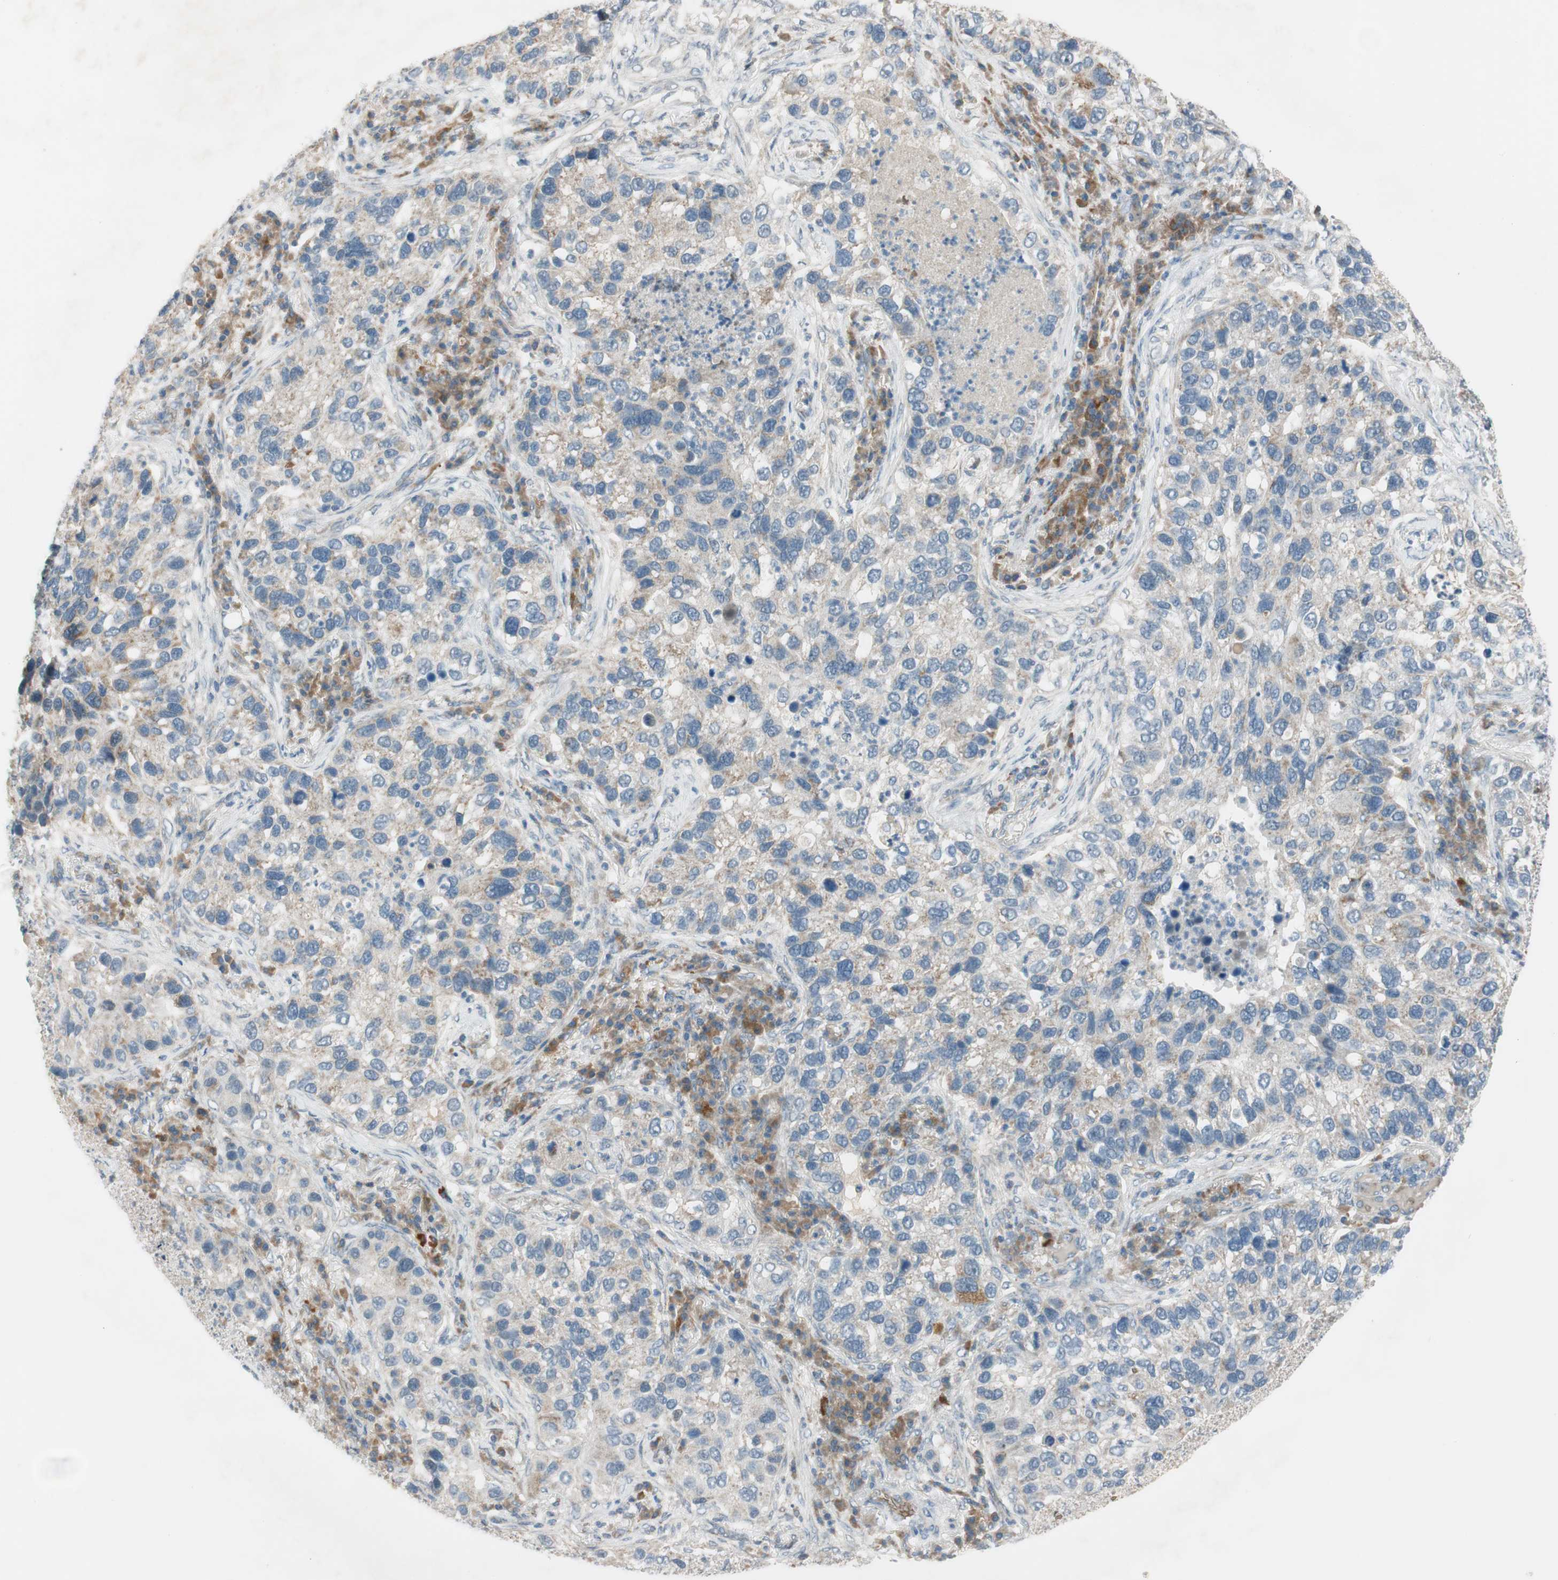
{"staining": {"intensity": "weak", "quantity": ">75%", "location": "cytoplasmic/membranous"}, "tissue": "lung cancer", "cell_type": "Tumor cells", "image_type": "cancer", "snomed": [{"axis": "morphology", "description": "Normal tissue, NOS"}, {"axis": "morphology", "description": "Adenocarcinoma, NOS"}, {"axis": "topography", "description": "Bronchus"}, {"axis": "topography", "description": "Lung"}], "caption": "Immunohistochemistry staining of adenocarcinoma (lung), which shows low levels of weak cytoplasmic/membranous positivity in approximately >75% of tumor cells indicating weak cytoplasmic/membranous protein staining. The staining was performed using DAB (3,3'-diaminobenzidine) (brown) for protein detection and nuclei were counterstained in hematoxylin (blue).", "gene": "GYPC", "patient": {"sex": "male", "age": 54}}